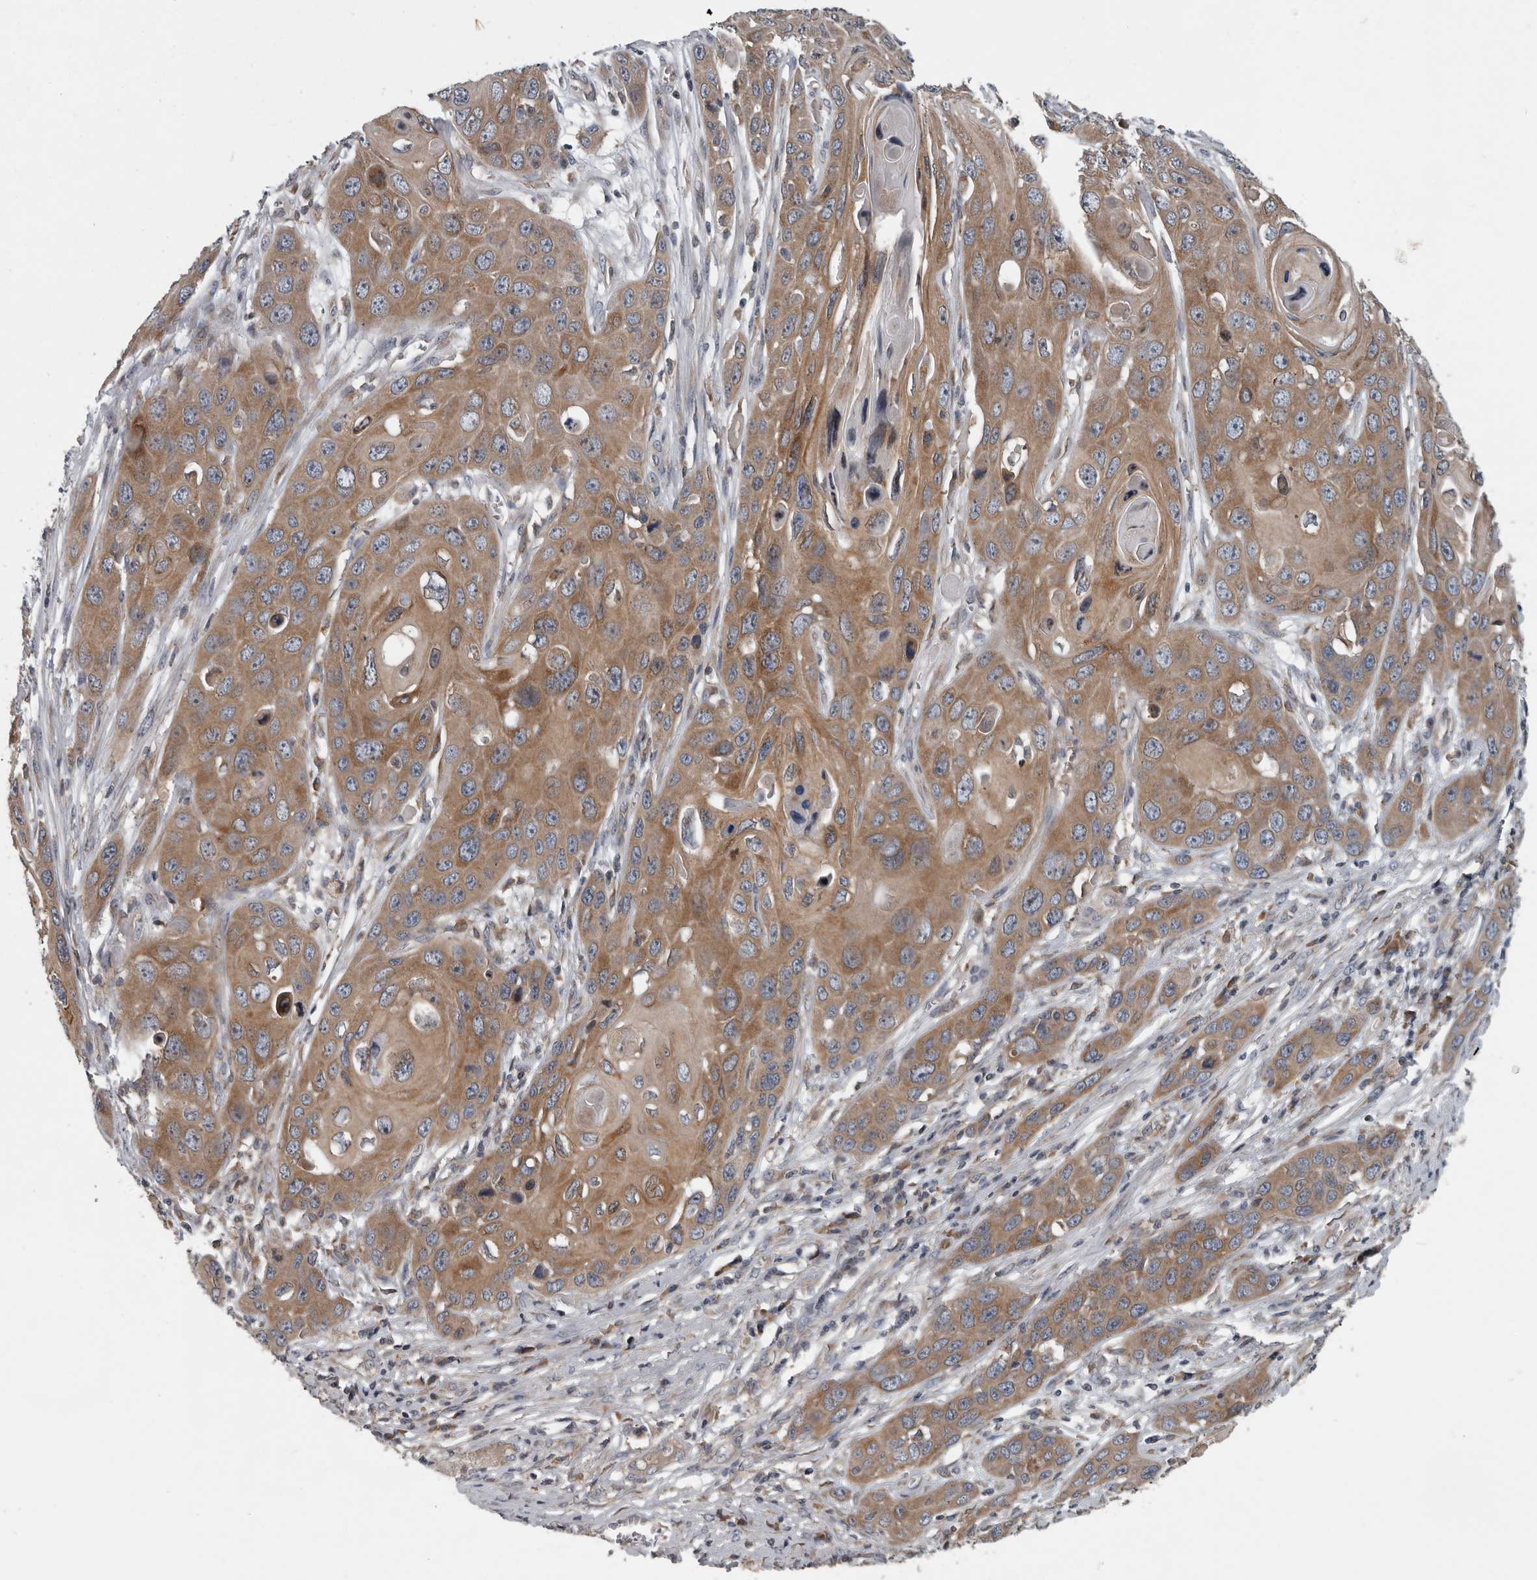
{"staining": {"intensity": "moderate", "quantity": ">75%", "location": "cytoplasmic/membranous"}, "tissue": "skin cancer", "cell_type": "Tumor cells", "image_type": "cancer", "snomed": [{"axis": "morphology", "description": "Squamous cell carcinoma, NOS"}, {"axis": "topography", "description": "Skin"}], "caption": "Skin cancer (squamous cell carcinoma) stained for a protein (brown) shows moderate cytoplasmic/membranous positive positivity in about >75% of tumor cells.", "gene": "TMEM199", "patient": {"sex": "male", "age": 55}}